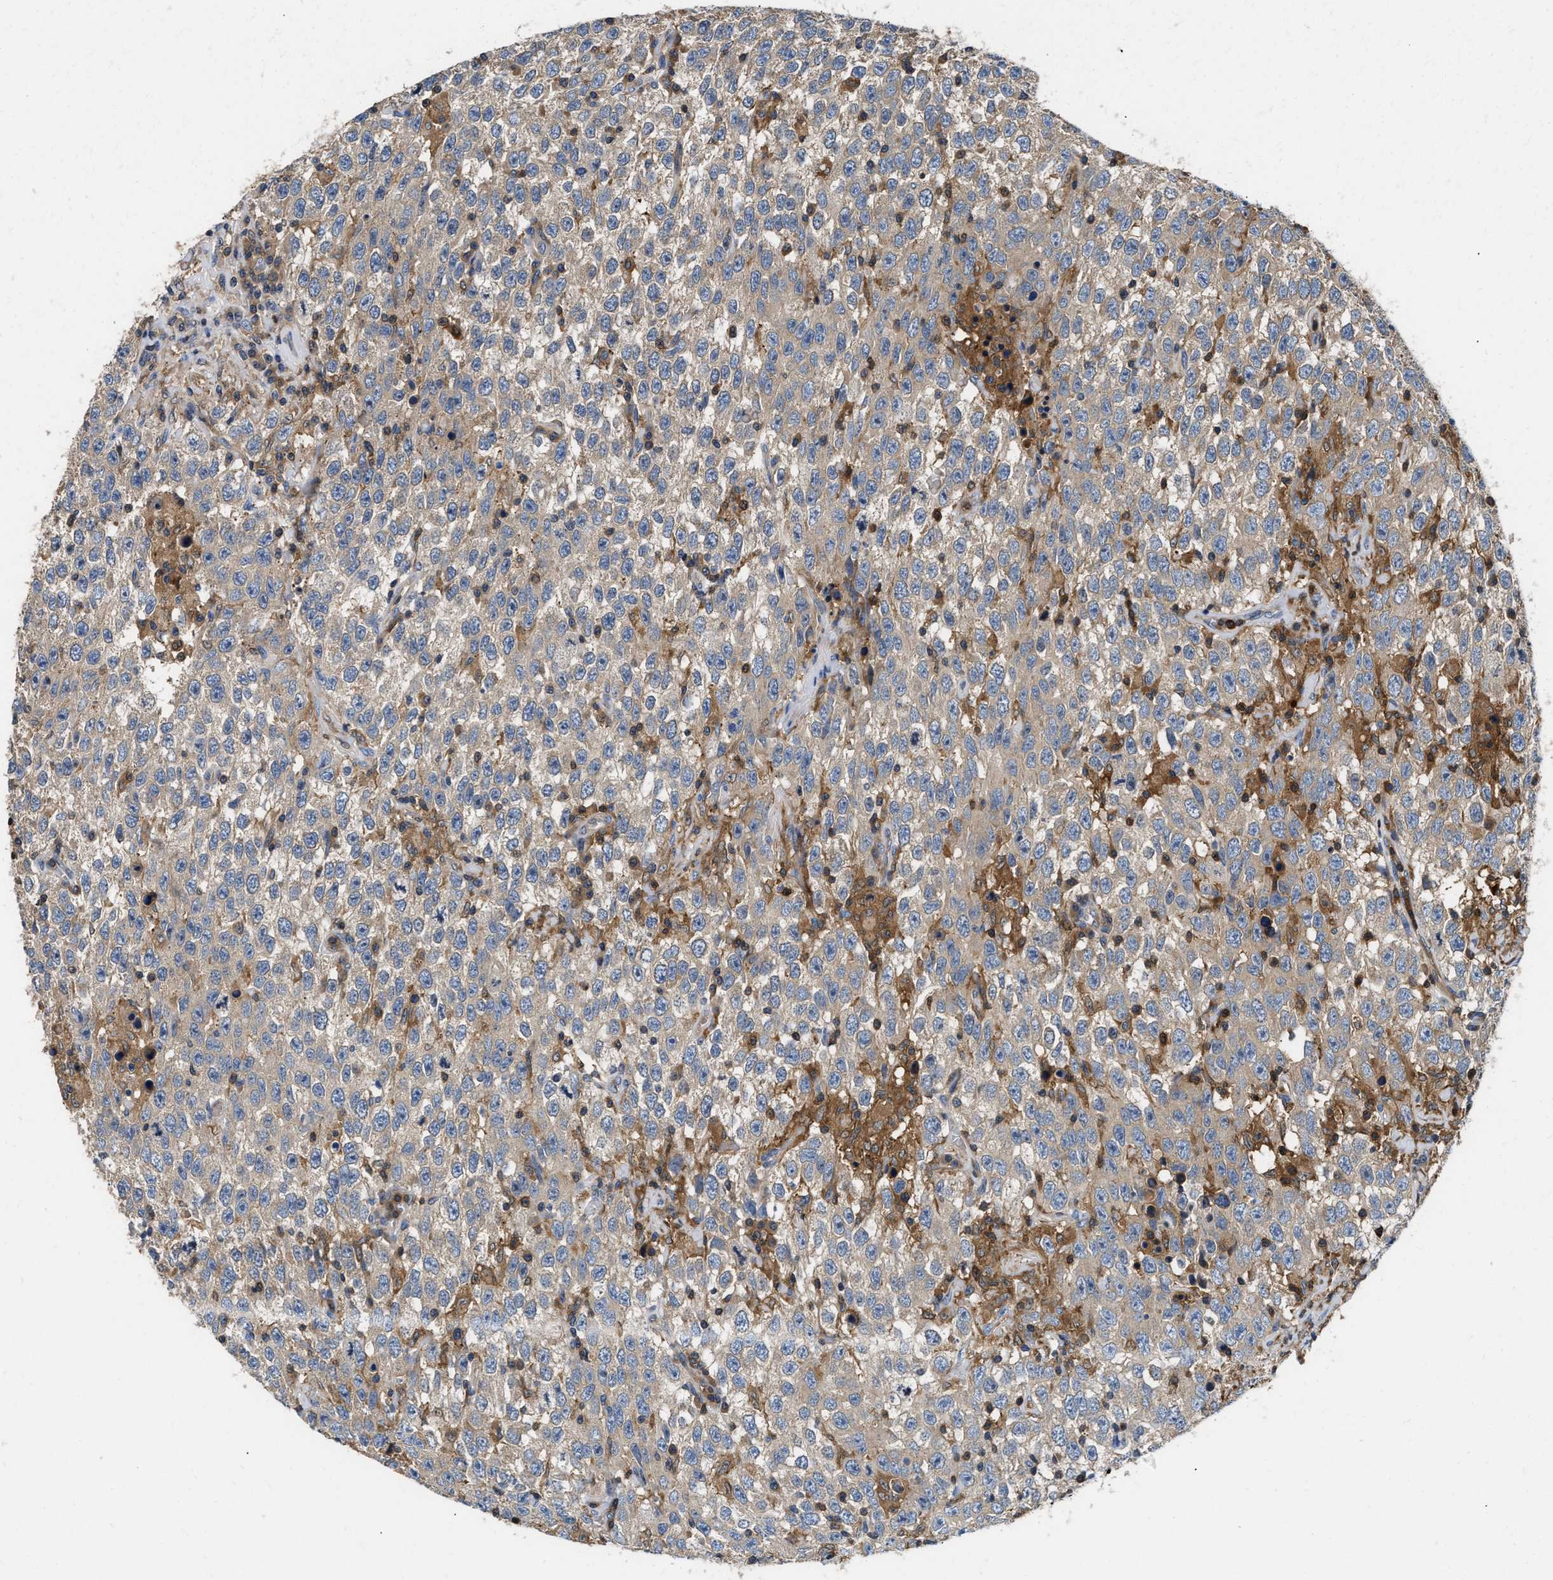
{"staining": {"intensity": "weak", "quantity": "25%-75%", "location": "cytoplasmic/membranous"}, "tissue": "testis cancer", "cell_type": "Tumor cells", "image_type": "cancer", "snomed": [{"axis": "morphology", "description": "Seminoma, NOS"}, {"axis": "topography", "description": "Testis"}], "caption": "Immunohistochemistry (IHC) of human seminoma (testis) demonstrates low levels of weak cytoplasmic/membranous positivity in approximately 25%-75% of tumor cells.", "gene": "OSTF1", "patient": {"sex": "male", "age": 41}}